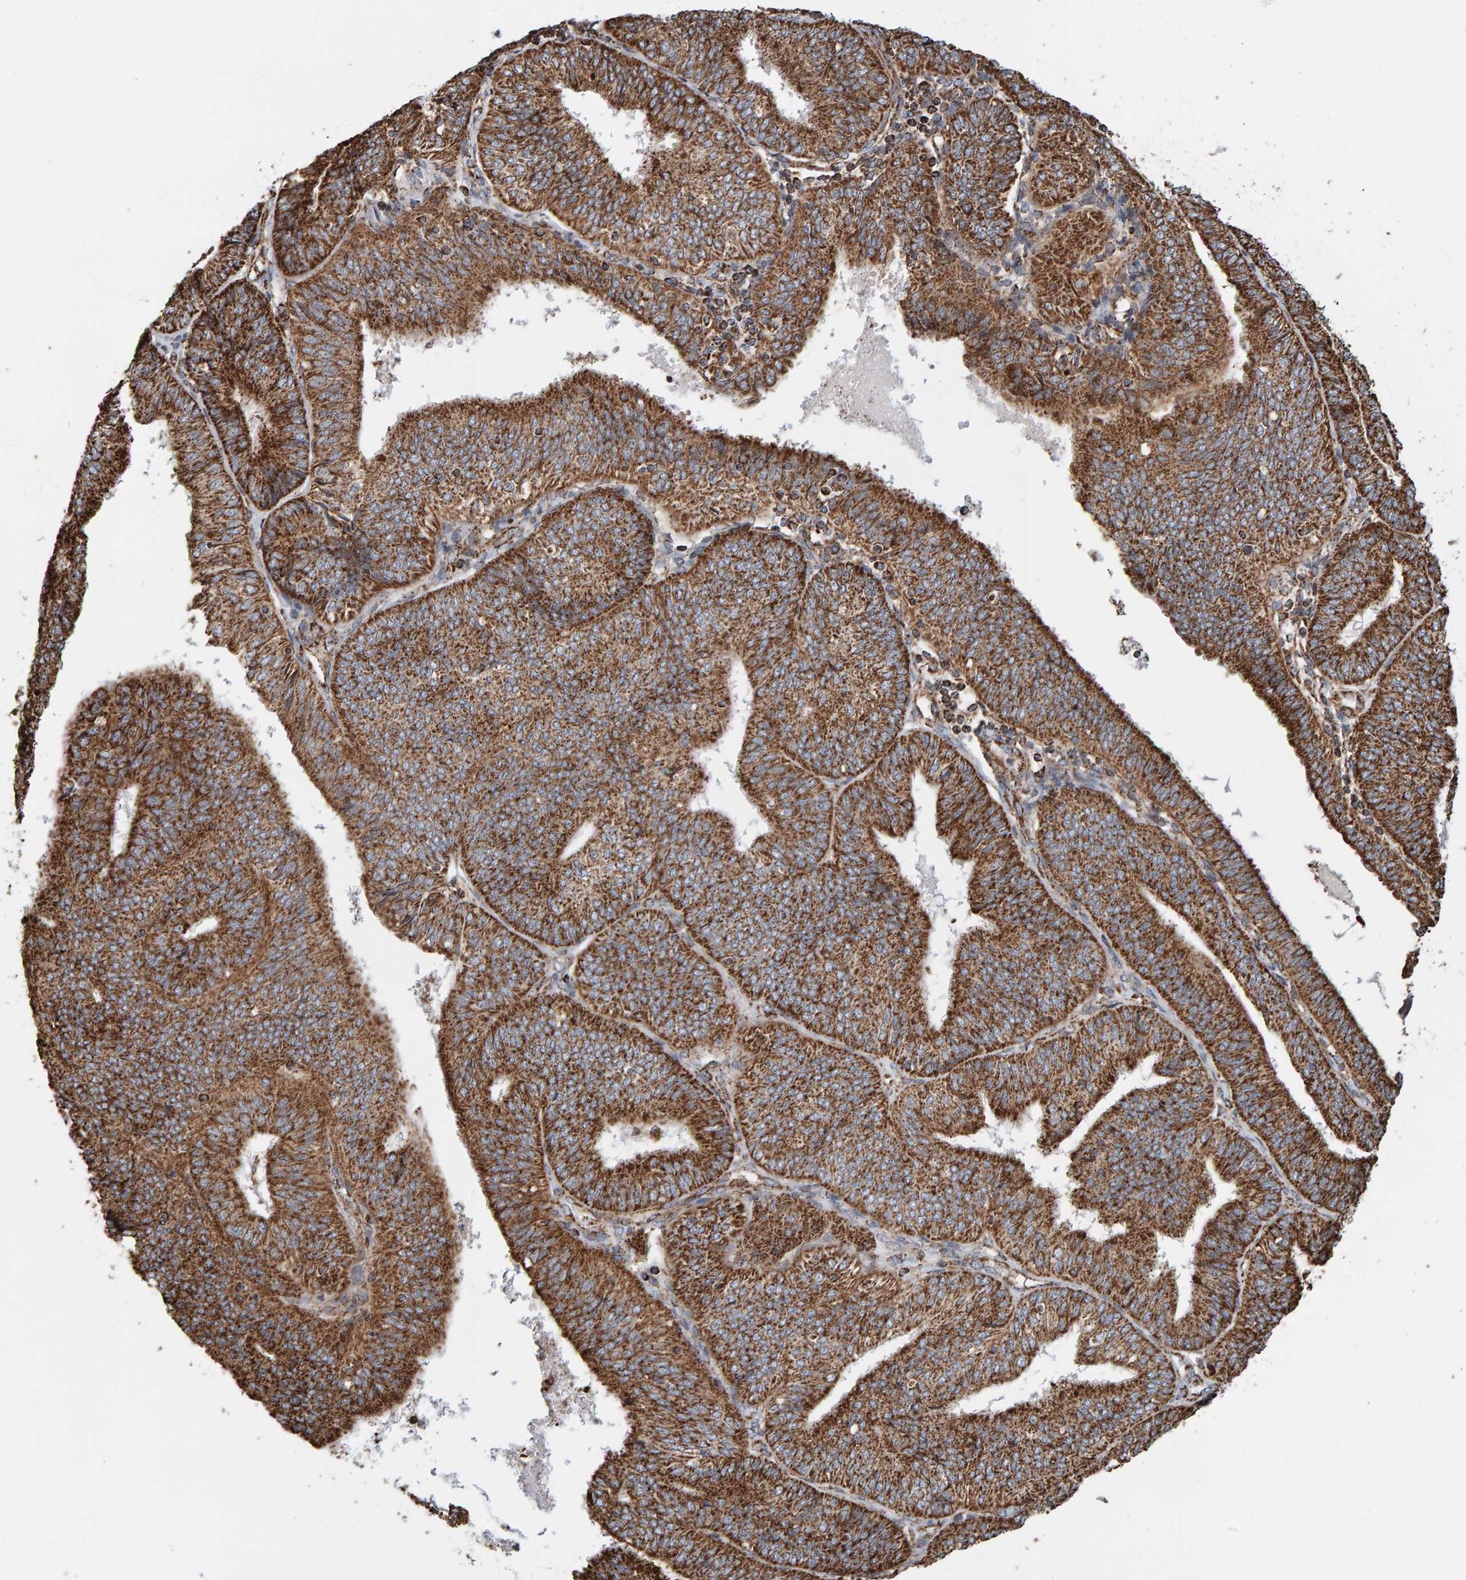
{"staining": {"intensity": "moderate", "quantity": ">75%", "location": "cytoplasmic/membranous"}, "tissue": "endometrial cancer", "cell_type": "Tumor cells", "image_type": "cancer", "snomed": [{"axis": "morphology", "description": "Adenocarcinoma, NOS"}, {"axis": "topography", "description": "Endometrium"}], "caption": "Immunohistochemical staining of human endometrial cancer (adenocarcinoma) exhibits medium levels of moderate cytoplasmic/membranous positivity in approximately >75% of tumor cells.", "gene": "MRPL45", "patient": {"sex": "female", "age": 58}}